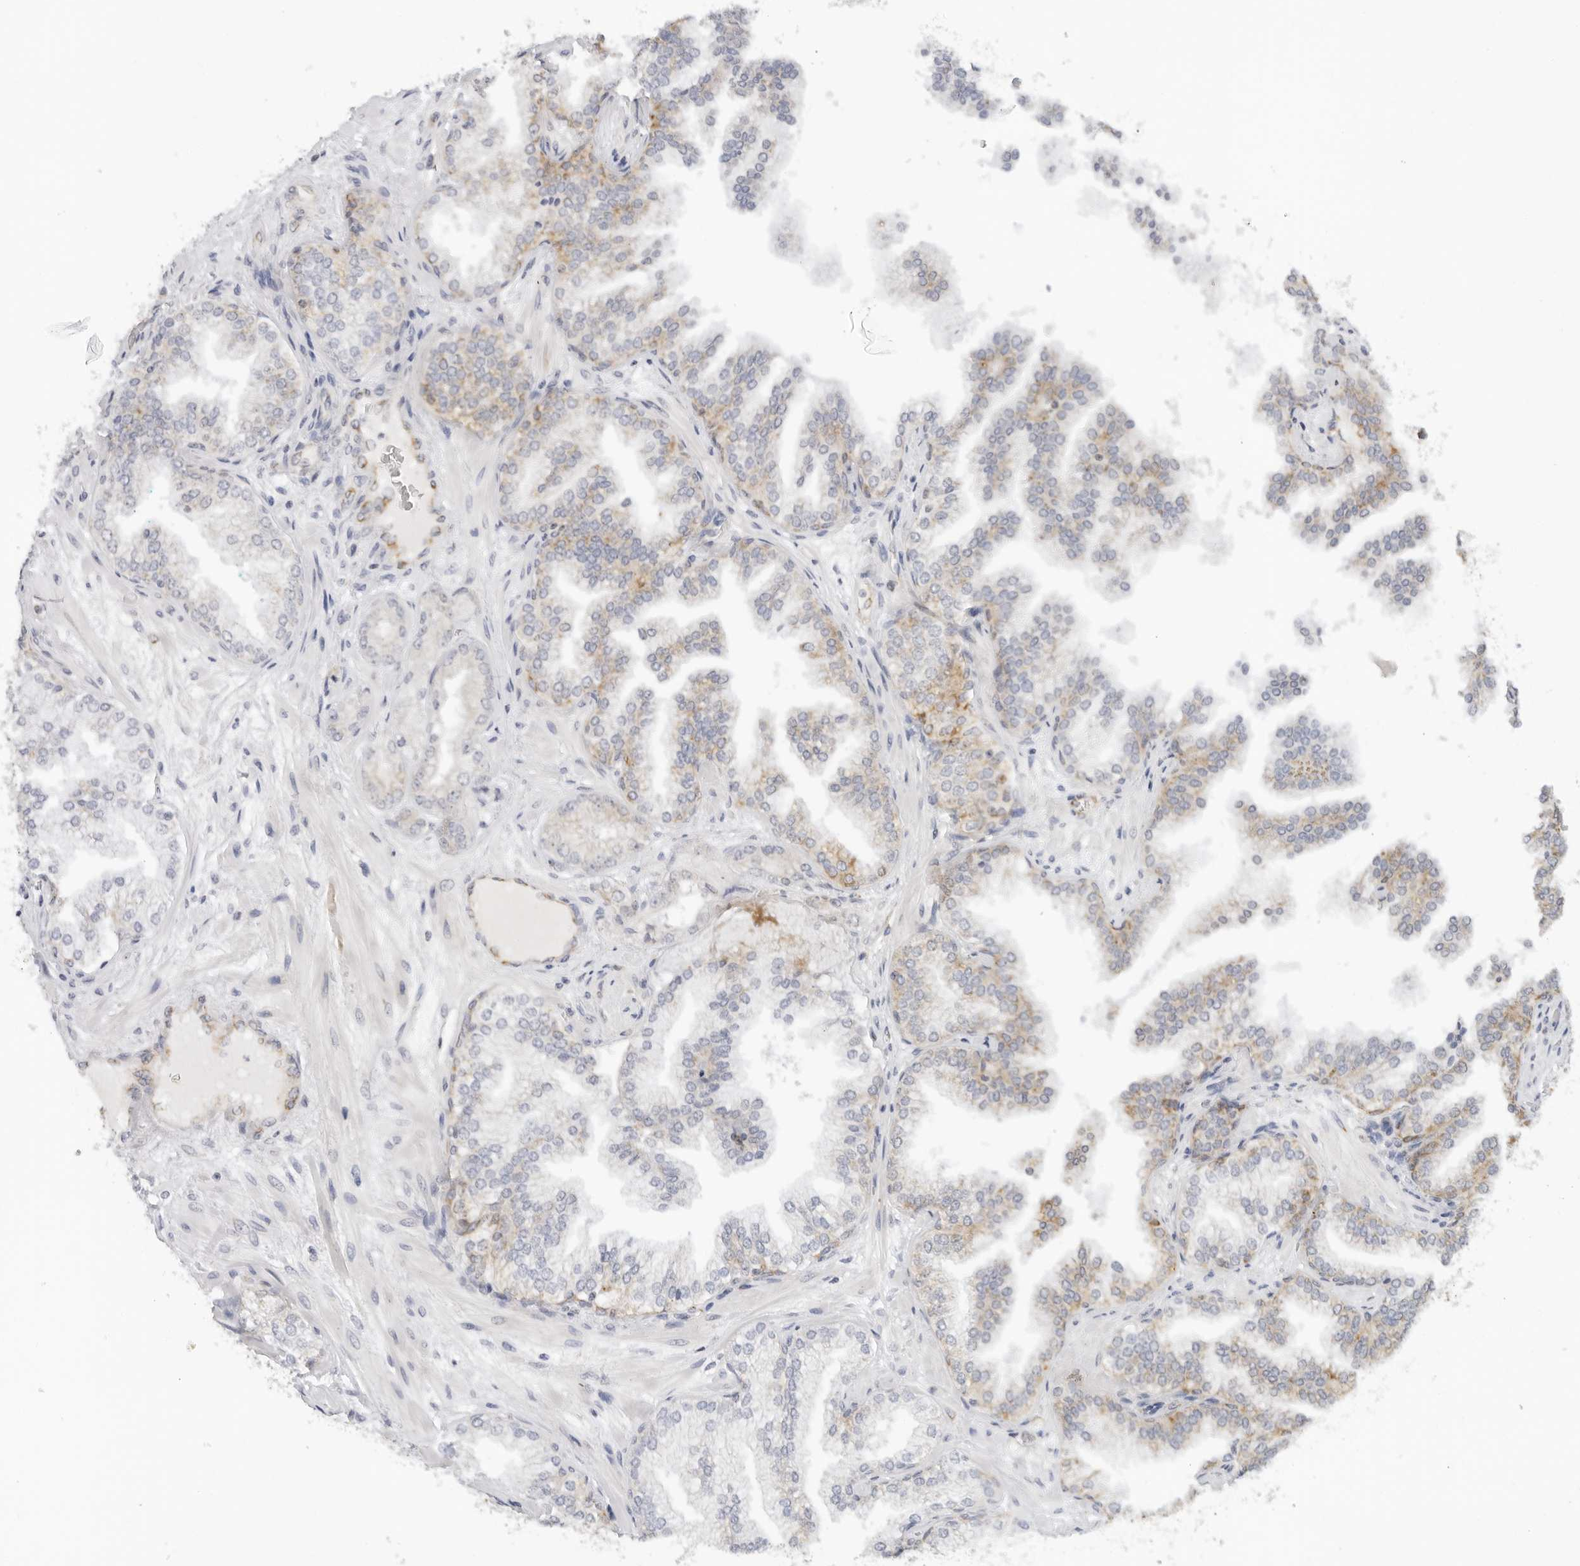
{"staining": {"intensity": "moderate", "quantity": "25%-75%", "location": "cytoplasmic/membranous"}, "tissue": "prostate cancer", "cell_type": "Tumor cells", "image_type": "cancer", "snomed": [{"axis": "morphology", "description": "Adenocarcinoma, High grade"}, {"axis": "topography", "description": "Prostate"}], "caption": "The histopathology image displays a brown stain indicating the presence of a protein in the cytoplasmic/membranous of tumor cells in adenocarcinoma (high-grade) (prostate).", "gene": "RC3H1", "patient": {"sex": "male", "age": 58}}